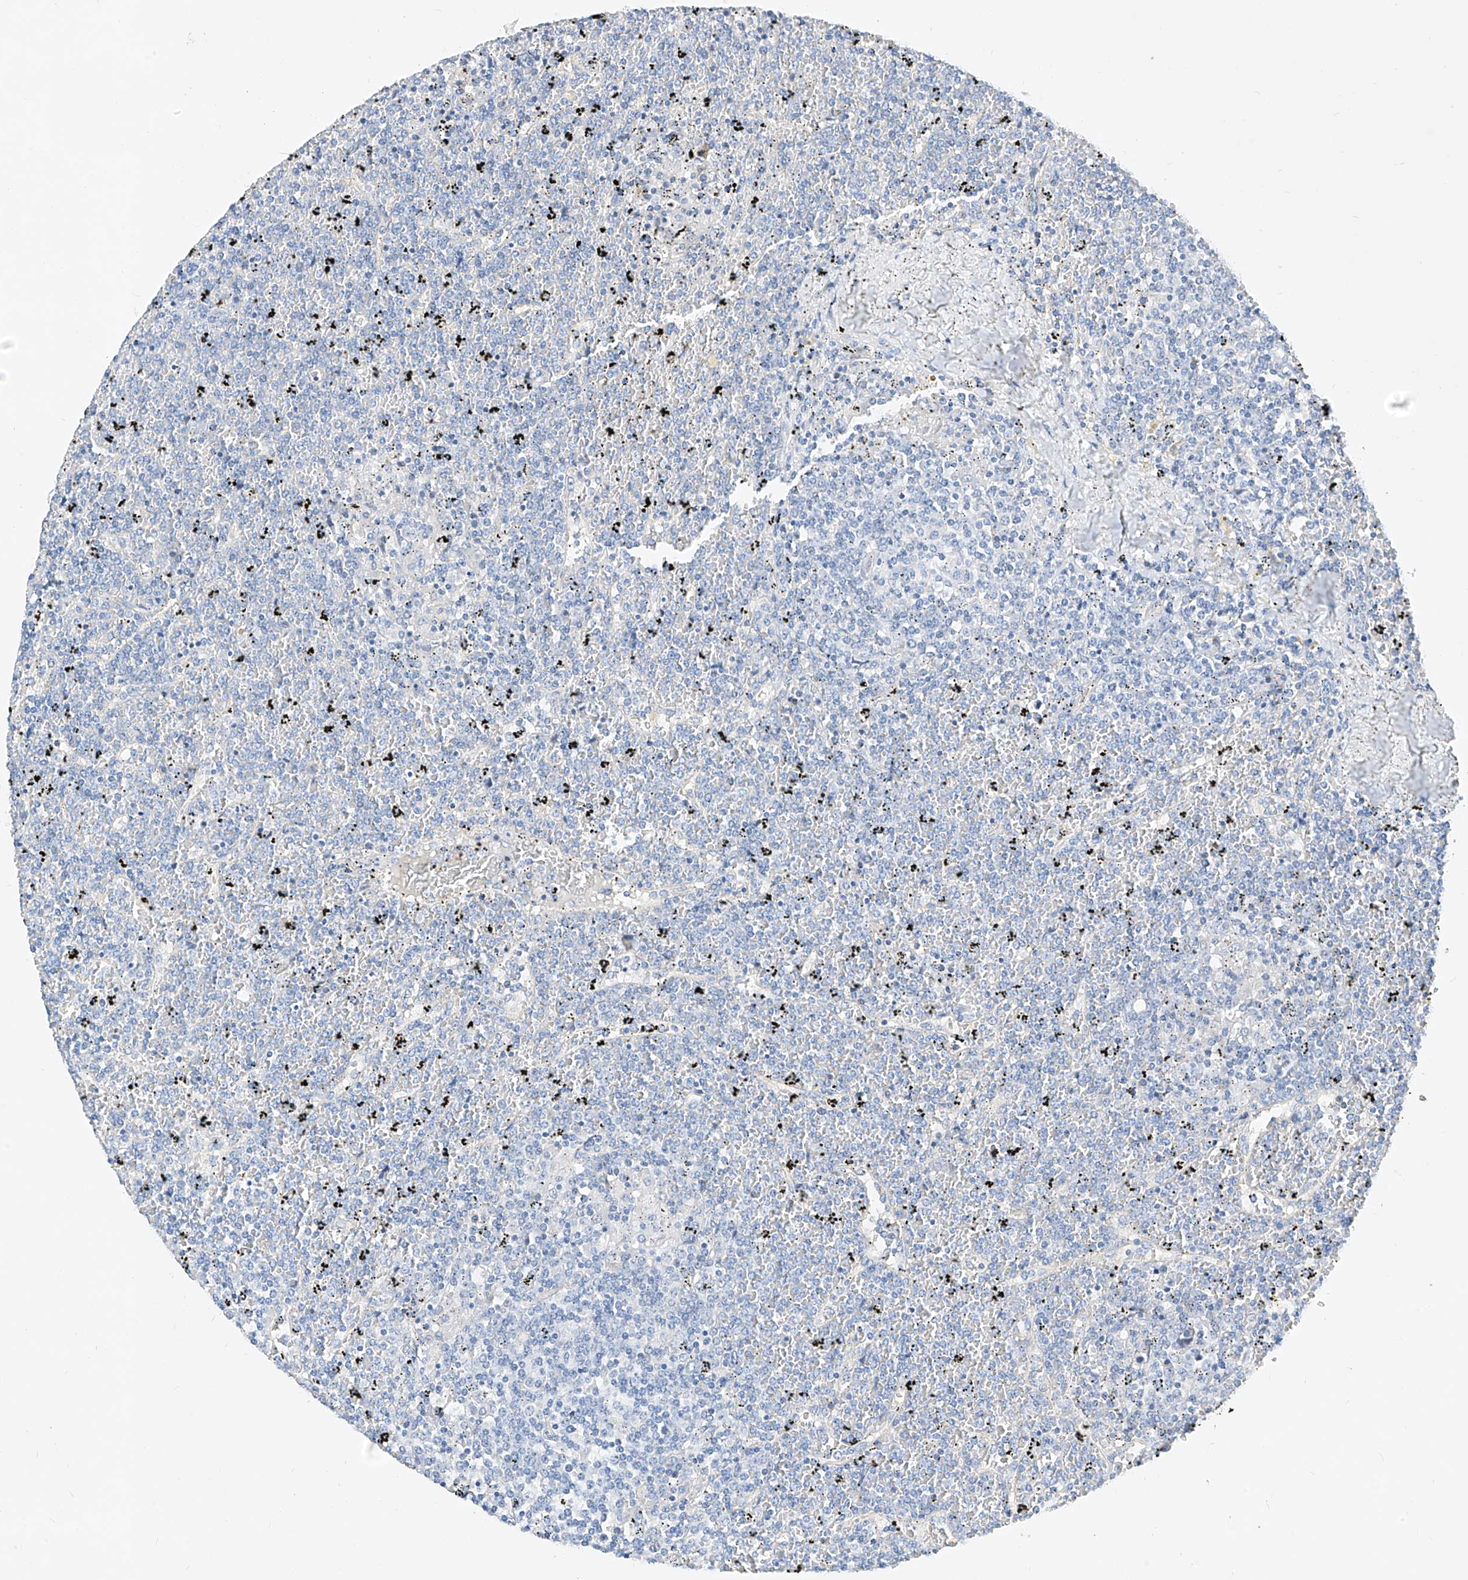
{"staining": {"intensity": "negative", "quantity": "none", "location": "none"}, "tissue": "lymphoma", "cell_type": "Tumor cells", "image_type": "cancer", "snomed": [{"axis": "morphology", "description": "Malignant lymphoma, non-Hodgkin's type, Low grade"}, {"axis": "topography", "description": "Spleen"}], "caption": "Tumor cells show no significant protein expression in lymphoma.", "gene": "SCGB2A1", "patient": {"sex": "female", "age": 19}}